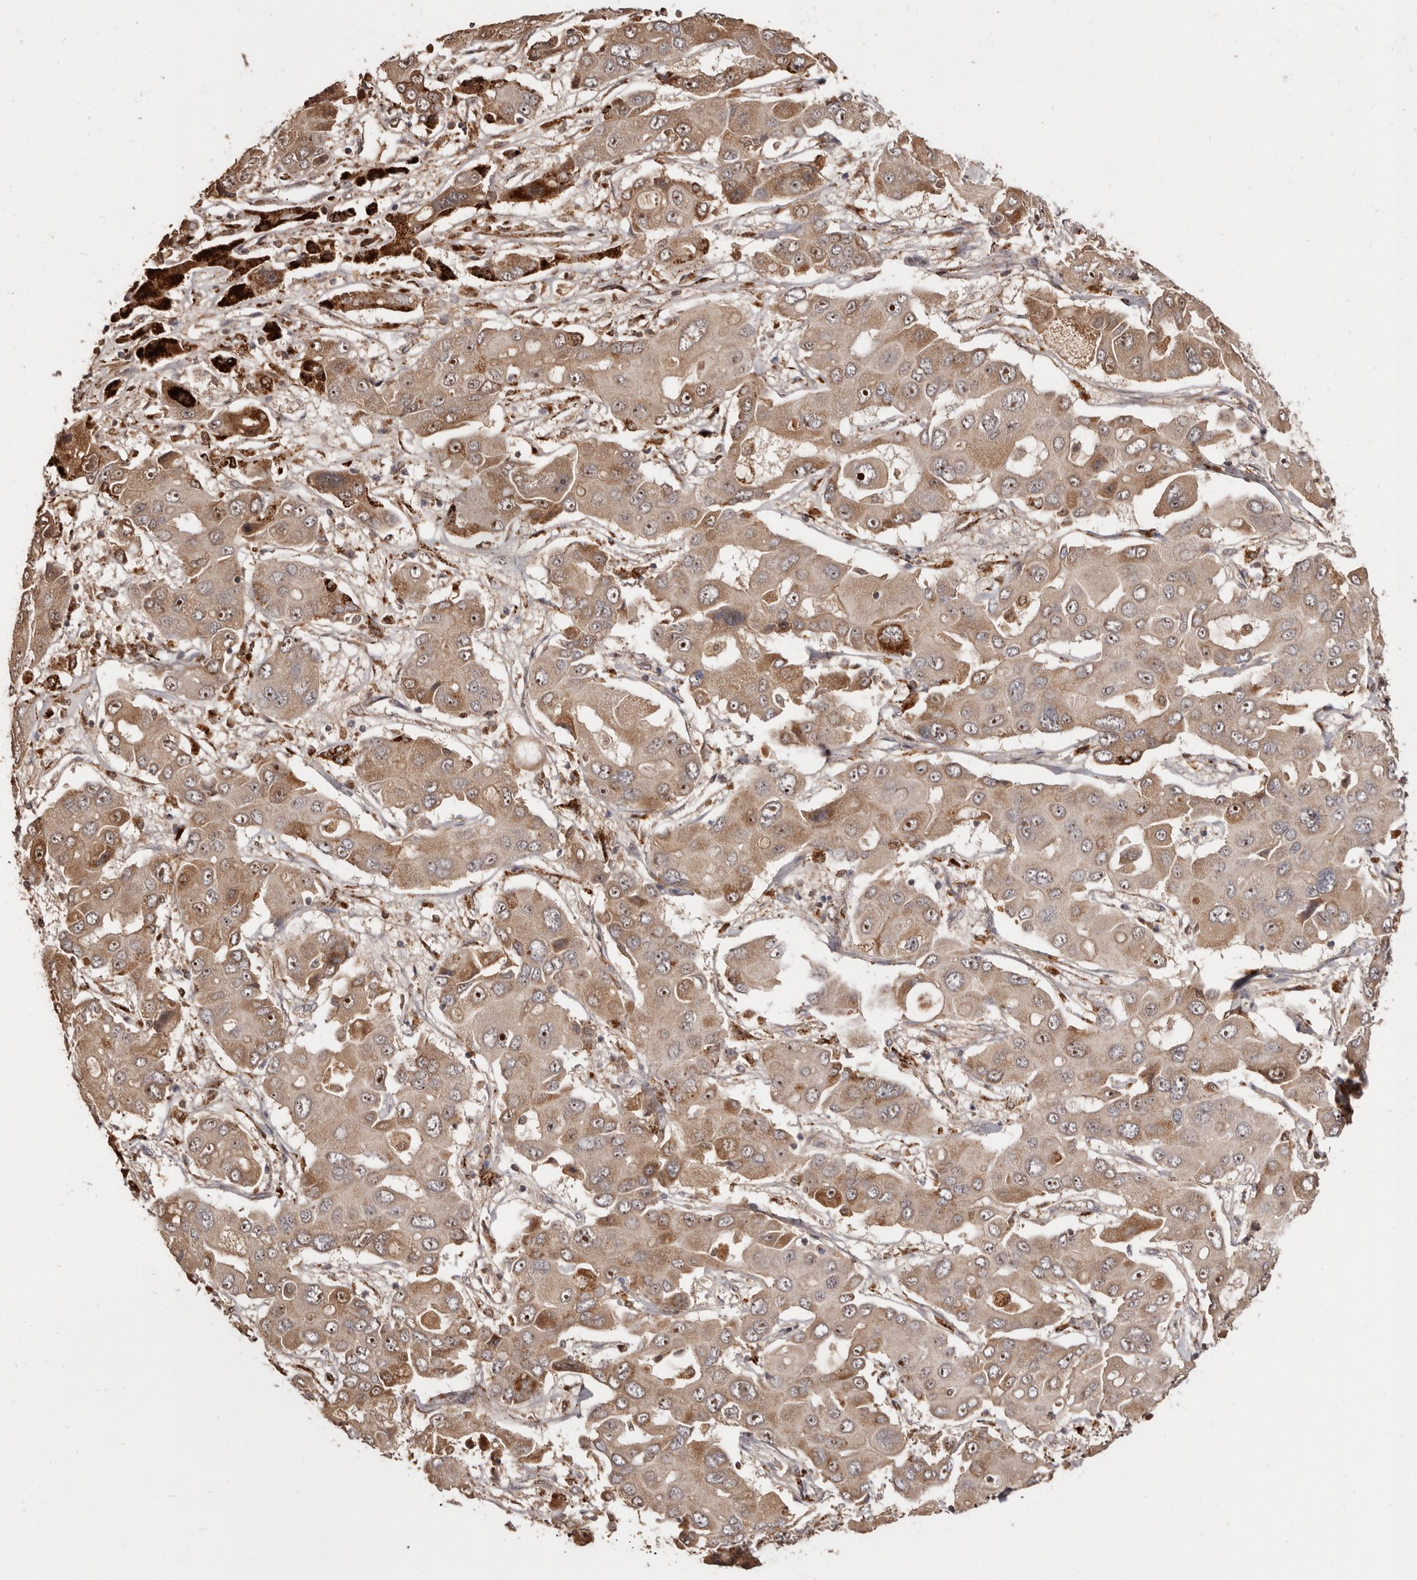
{"staining": {"intensity": "moderate", "quantity": ">75%", "location": "cytoplasmic/membranous"}, "tissue": "liver cancer", "cell_type": "Tumor cells", "image_type": "cancer", "snomed": [{"axis": "morphology", "description": "Cholangiocarcinoma"}, {"axis": "topography", "description": "Liver"}], "caption": "High-power microscopy captured an immunohistochemistry histopathology image of liver cancer (cholangiocarcinoma), revealing moderate cytoplasmic/membranous positivity in approximately >75% of tumor cells.", "gene": "AKAP7", "patient": {"sex": "male", "age": 67}}